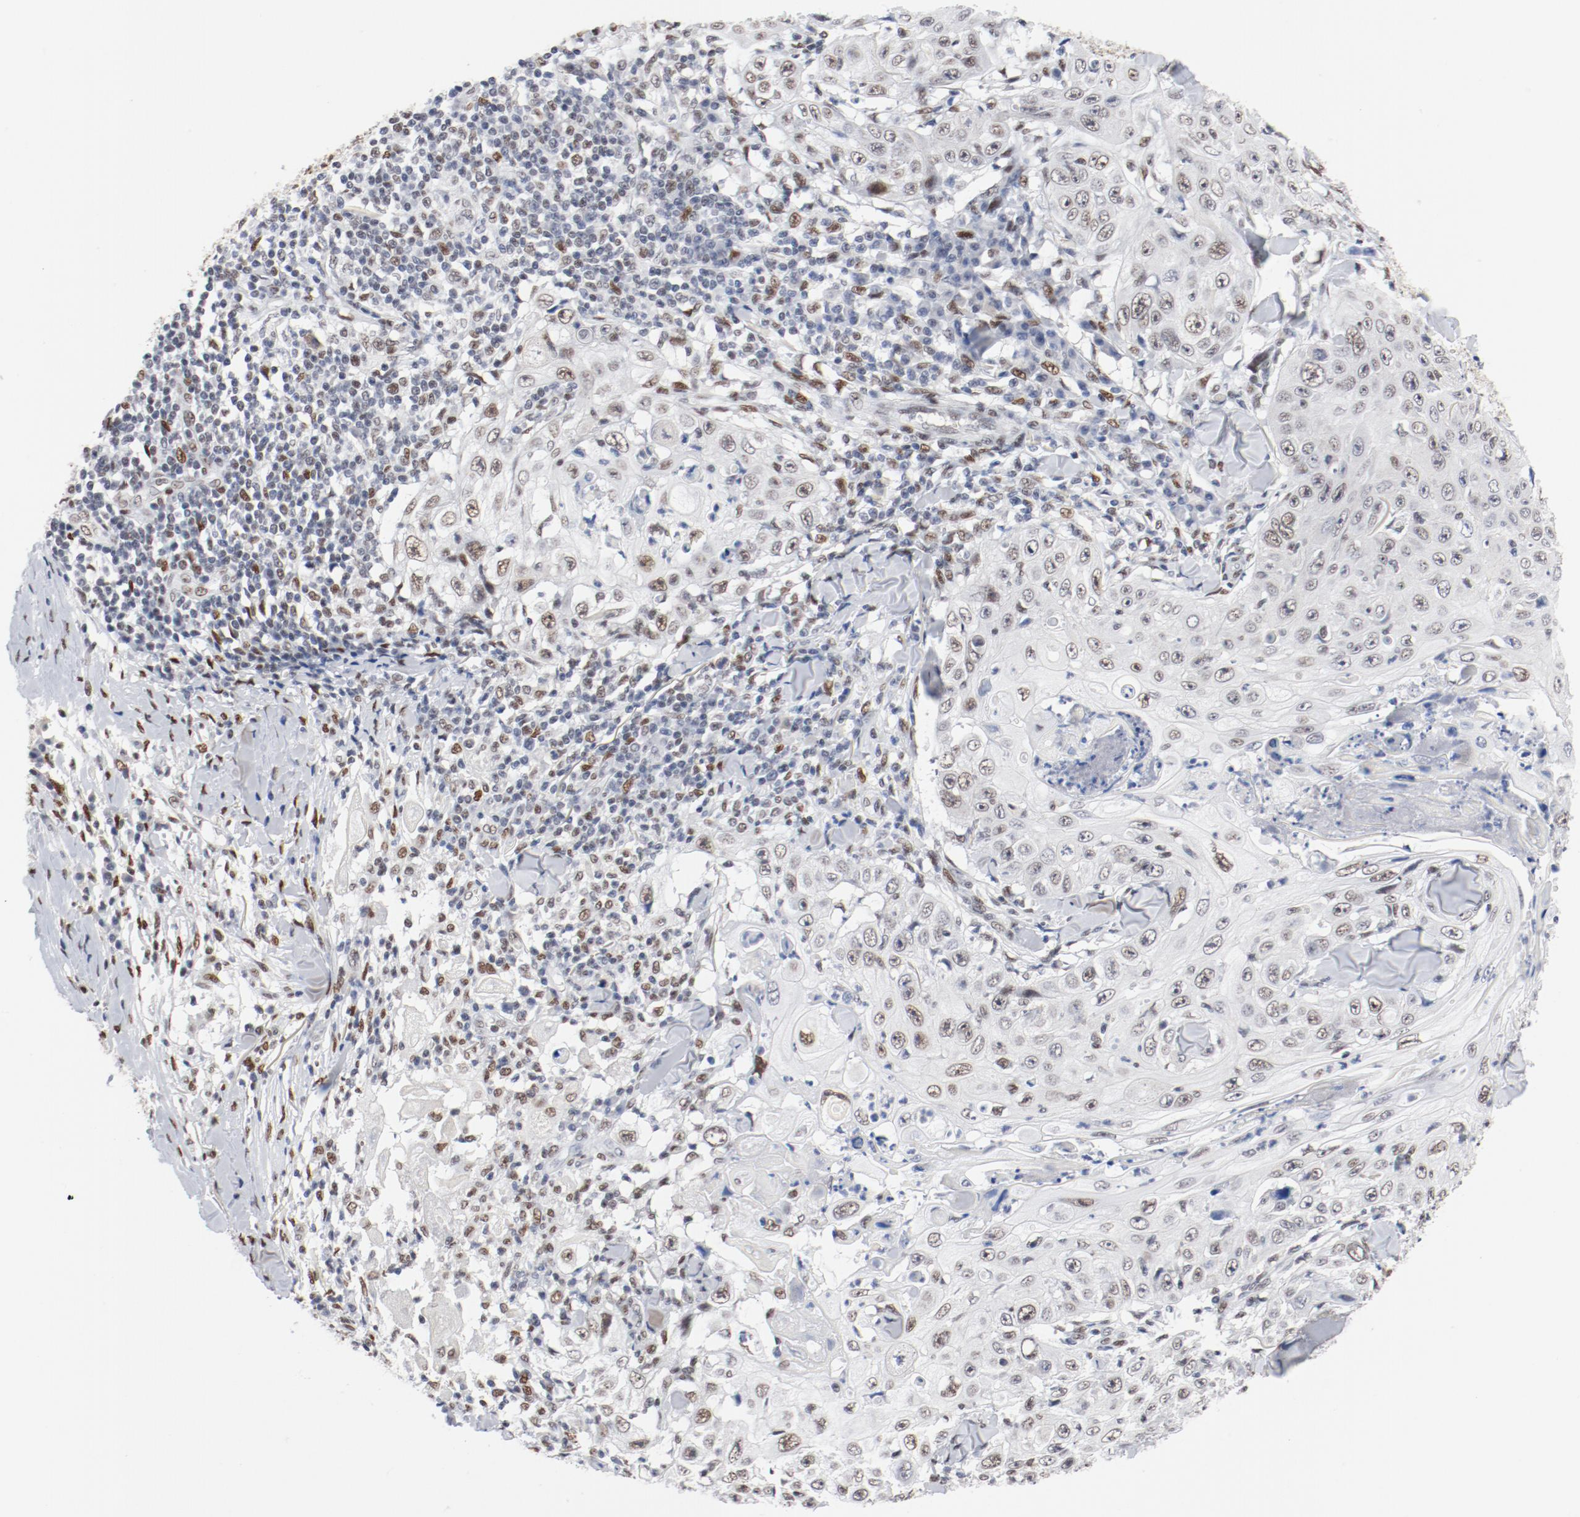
{"staining": {"intensity": "weak", "quantity": ">75%", "location": "nuclear"}, "tissue": "skin cancer", "cell_type": "Tumor cells", "image_type": "cancer", "snomed": [{"axis": "morphology", "description": "Squamous cell carcinoma, NOS"}, {"axis": "topography", "description": "Skin"}], "caption": "Protein expression analysis of squamous cell carcinoma (skin) shows weak nuclear positivity in approximately >75% of tumor cells. (DAB = brown stain, brightfield microscopy at high magnification).", "gene": "ARNT", "patient": {"sex": "male", "age": 86}}